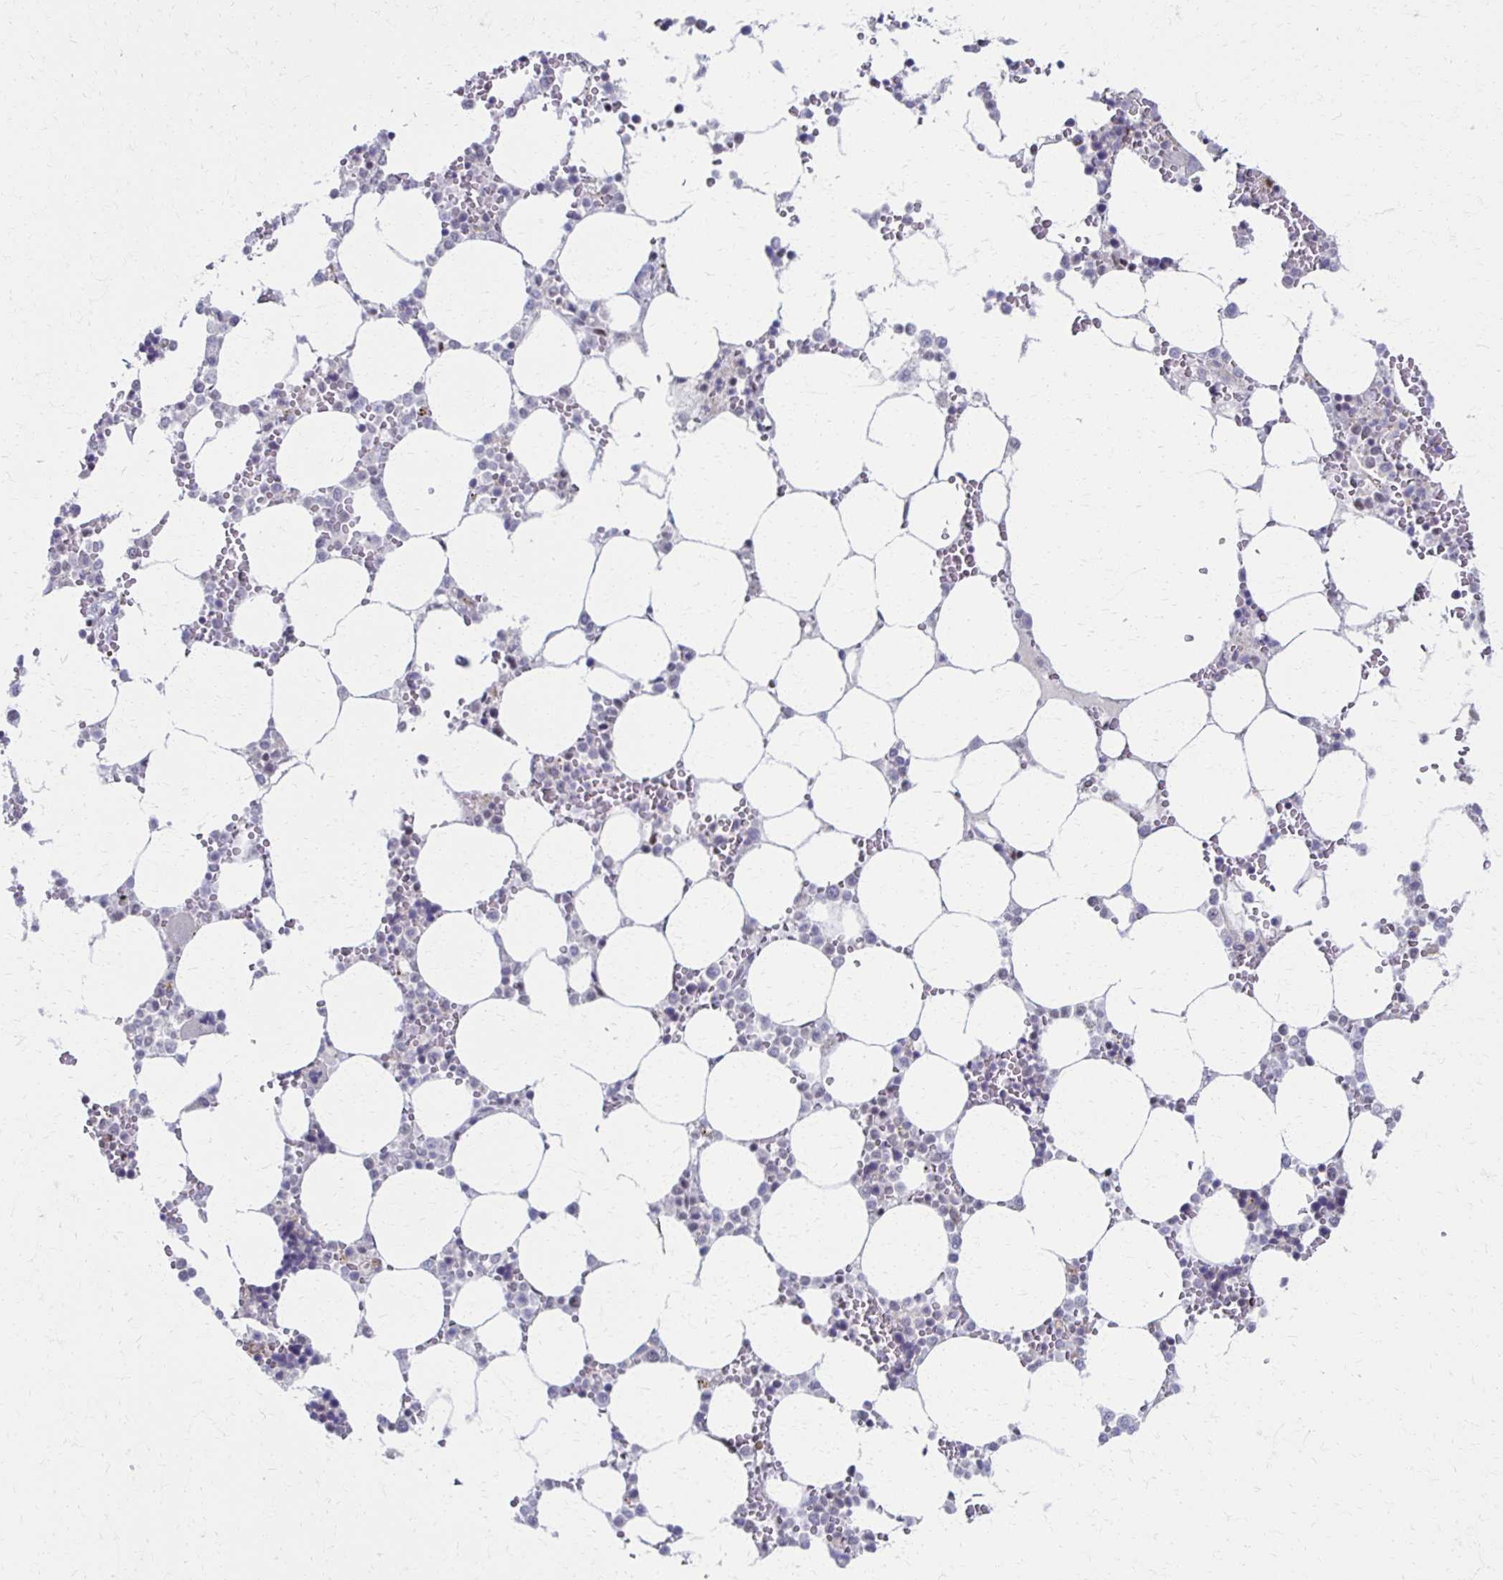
{"staining": {"intensity": "weak", "quantity": "<25%", "location": "nuclear"}, "tissue": "bone marrow", "cell_type": "Hematopoietic cells", "image_type": "normal", "snomed": [{"axis": "morphology", "description": "Normal tissue, NOS"}, {"axis": "topography", "description": "Bone marrow"}], "caption": "There is no significant positivity in hematopoietic cells of bone marrow. (Brightfield microscopy of DAB IHC at high magnification).", "gene": "IRF7", "patient": {"sex": "male", "age": 64}}